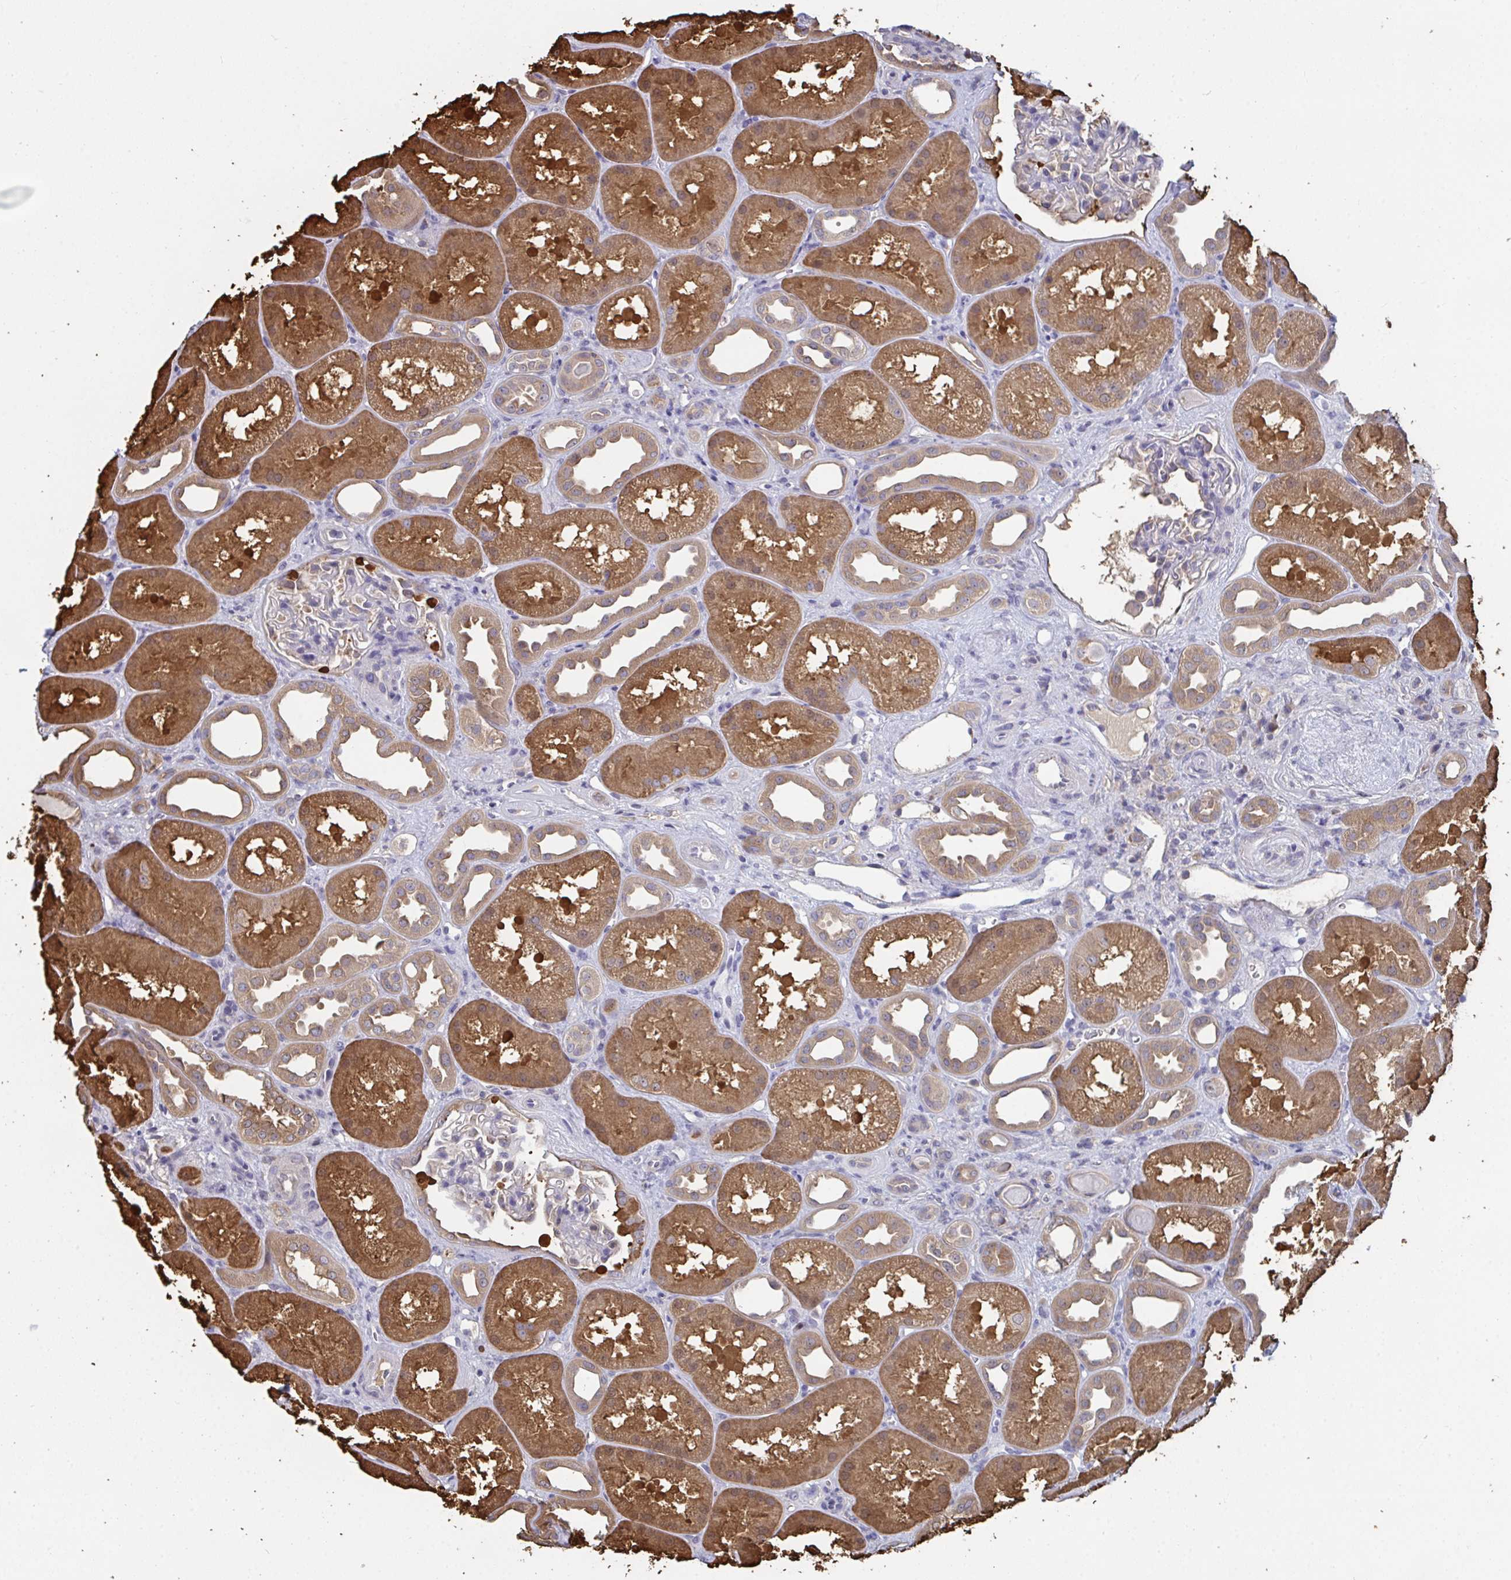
{"staining": {"intensity": "negative", "quantity": "none", "location": "none"}, "tissue": "kidney", "cell_type": "Cells in glomeruli", "image_type": "normal", "snomed": [{"axis": "morphology", "description": "Normal tissue, NOS"}, {"axis": "topography", "description": "Kidney"}], "caption": "Human kidney stained for a protein using IHC displays no expression in cells in glomeruli.", "gene": "TTC9C", "patient": {"sex": "male", "age": 61}}